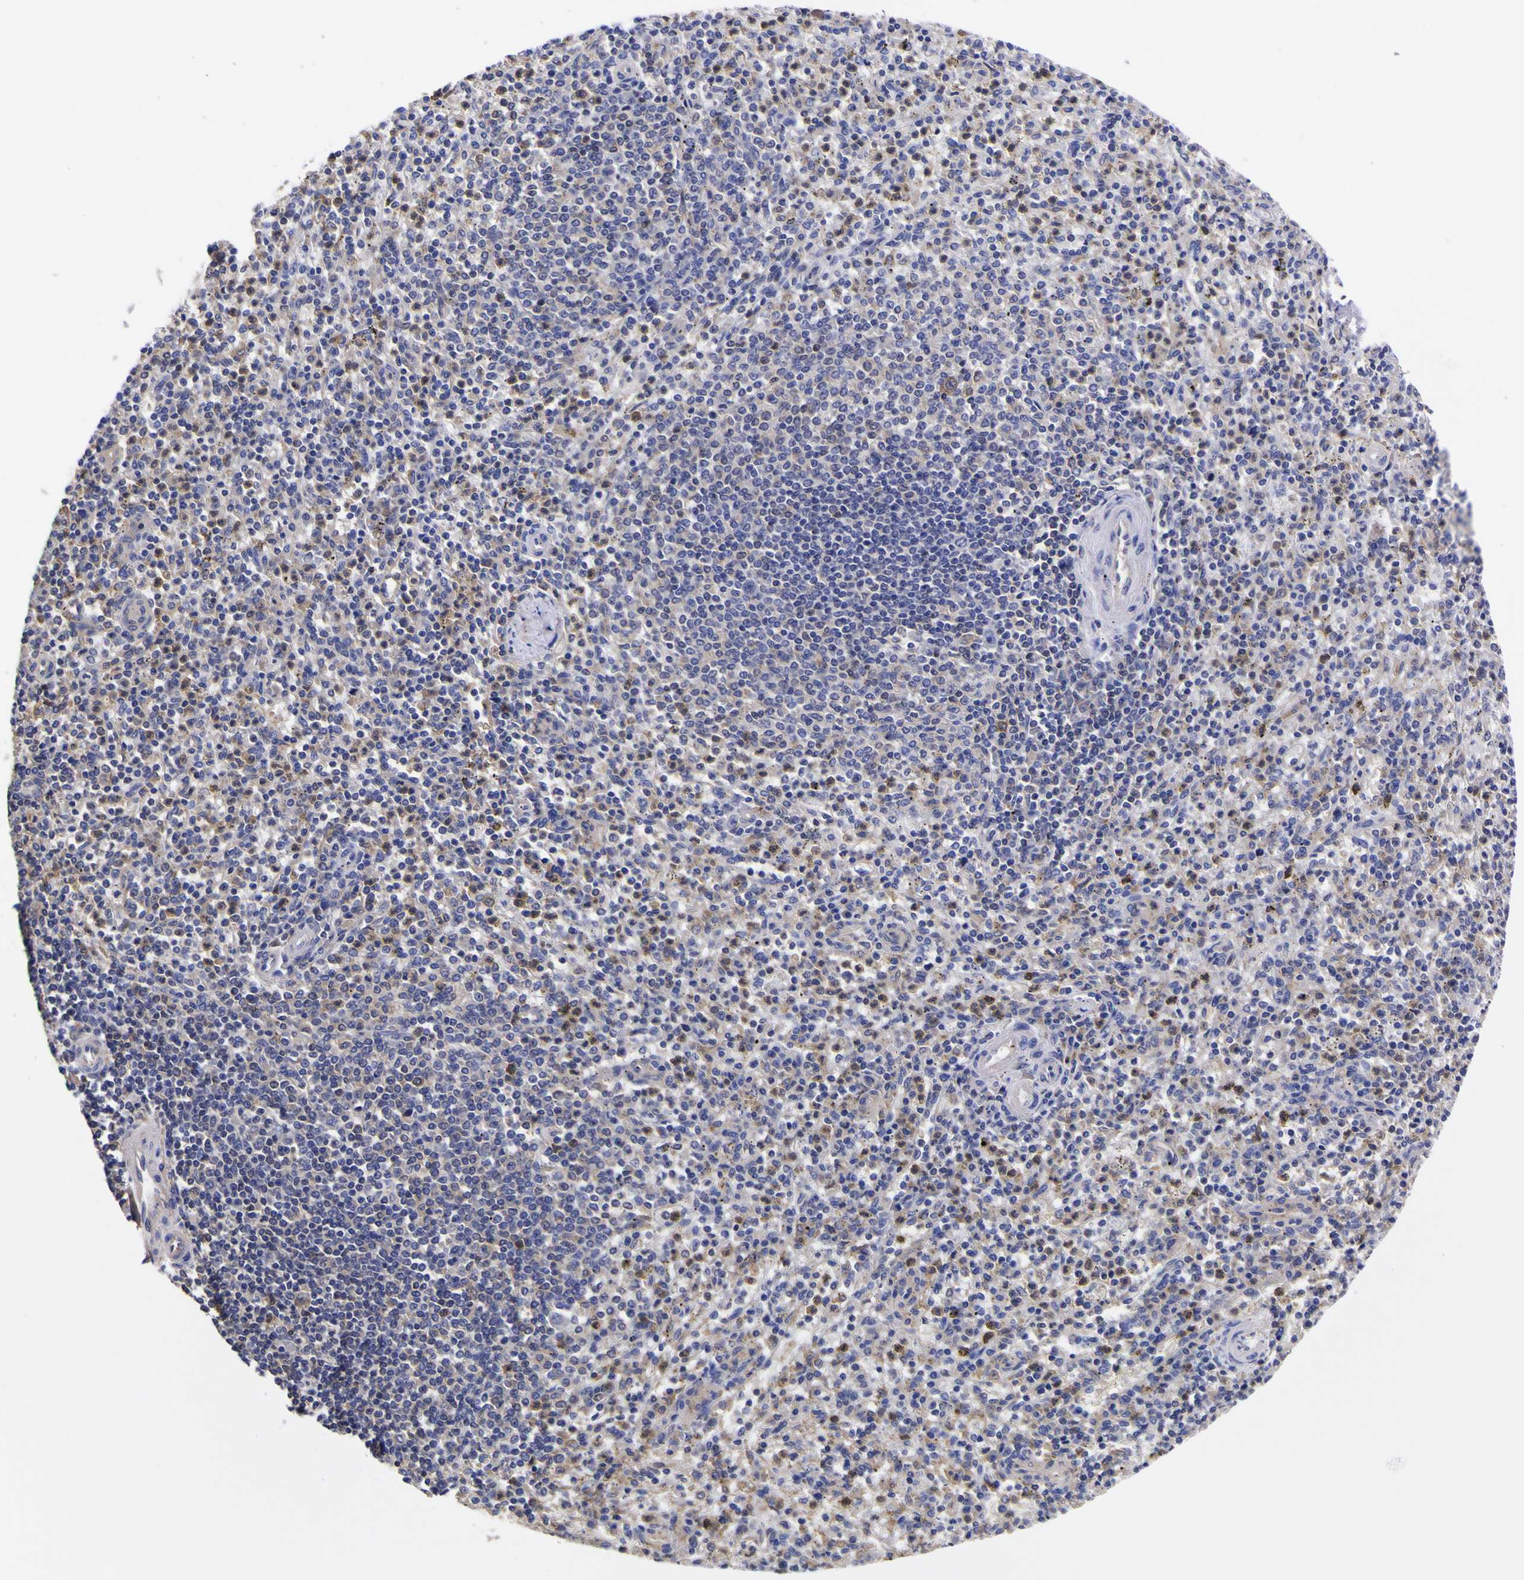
{"staining": {"intensity": "strong", "quantity": "<25%", "location": "cytoplasmic/membranous"}, "tissue": "spleen", "cell_type": "Cells in red pulp", "image_type": "normal", "snomed": [{"axis": "morphology", "description": "Normal tissue, NOS"}, {"axis": "topography", "description": "Spleen"}], "caption": "An IHC micrograph of benign tissue is shown. Protein staining in brown shows strong cytoplasmic/membranous positivity in spleen within cells in red pulp.", "gene": "MAPK14", "patient": {"sex": "male", "age": 72}}